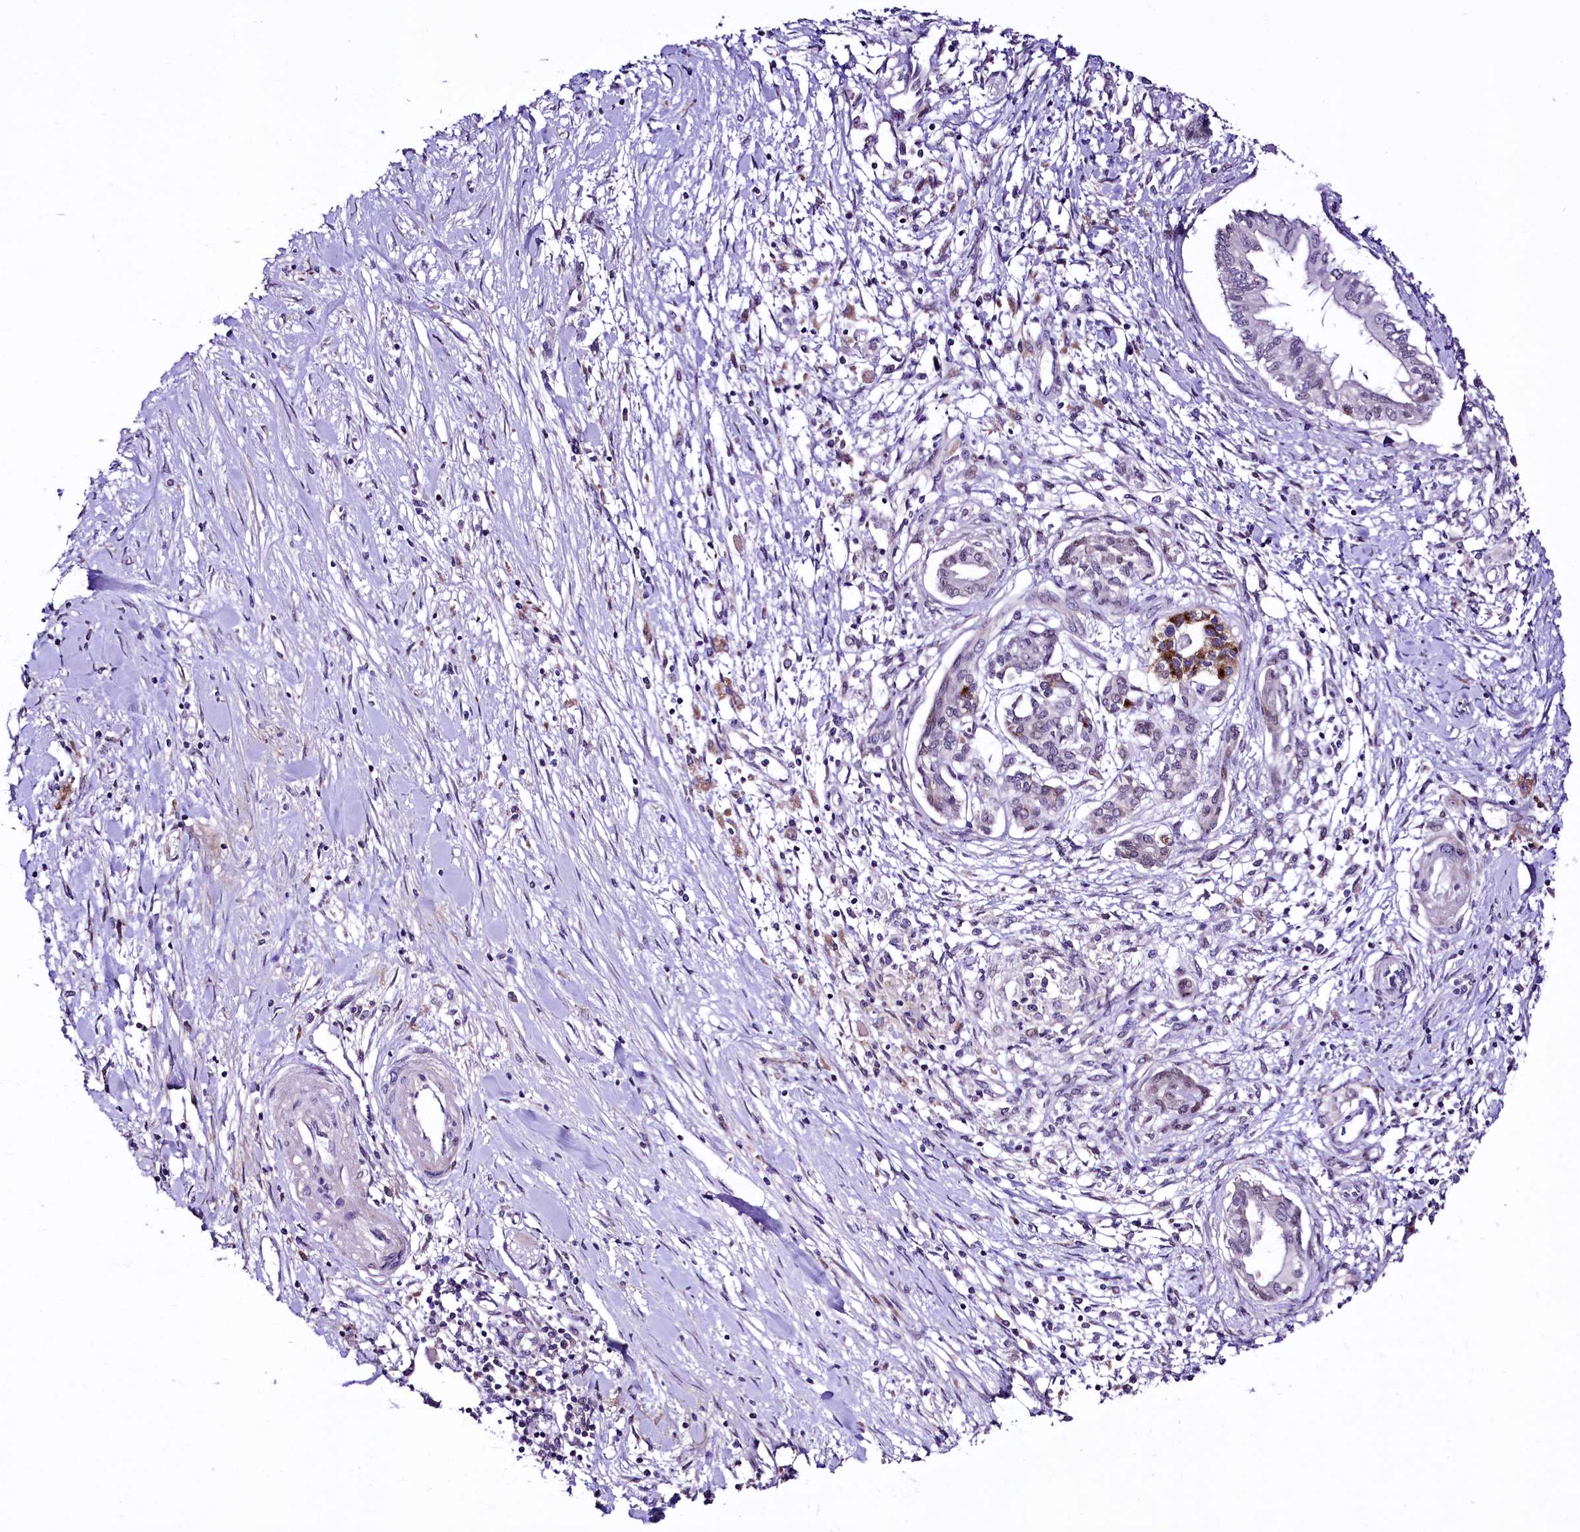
{"staining": {"intensity": "negative", "quantity": "none", "location": "none"}, "tissue": "pancreatic cancer", "cell_type": "Tumor cells", "image_type": "cancer", "snomed": [{"axis": "morphology", "description": "Adenocarcinoma, NOS"}, {"axis": "topography", "description": "Pancreas"}], "caption": "DAB (3,3'-diaminobenzidine) immunohistochemical staining of human adenocarcinoma (pancreatic) demonstrates no significant positivity in tumor cells.", "gene": "LEUTX", "patient": {"sex": "female", "age": 50}}